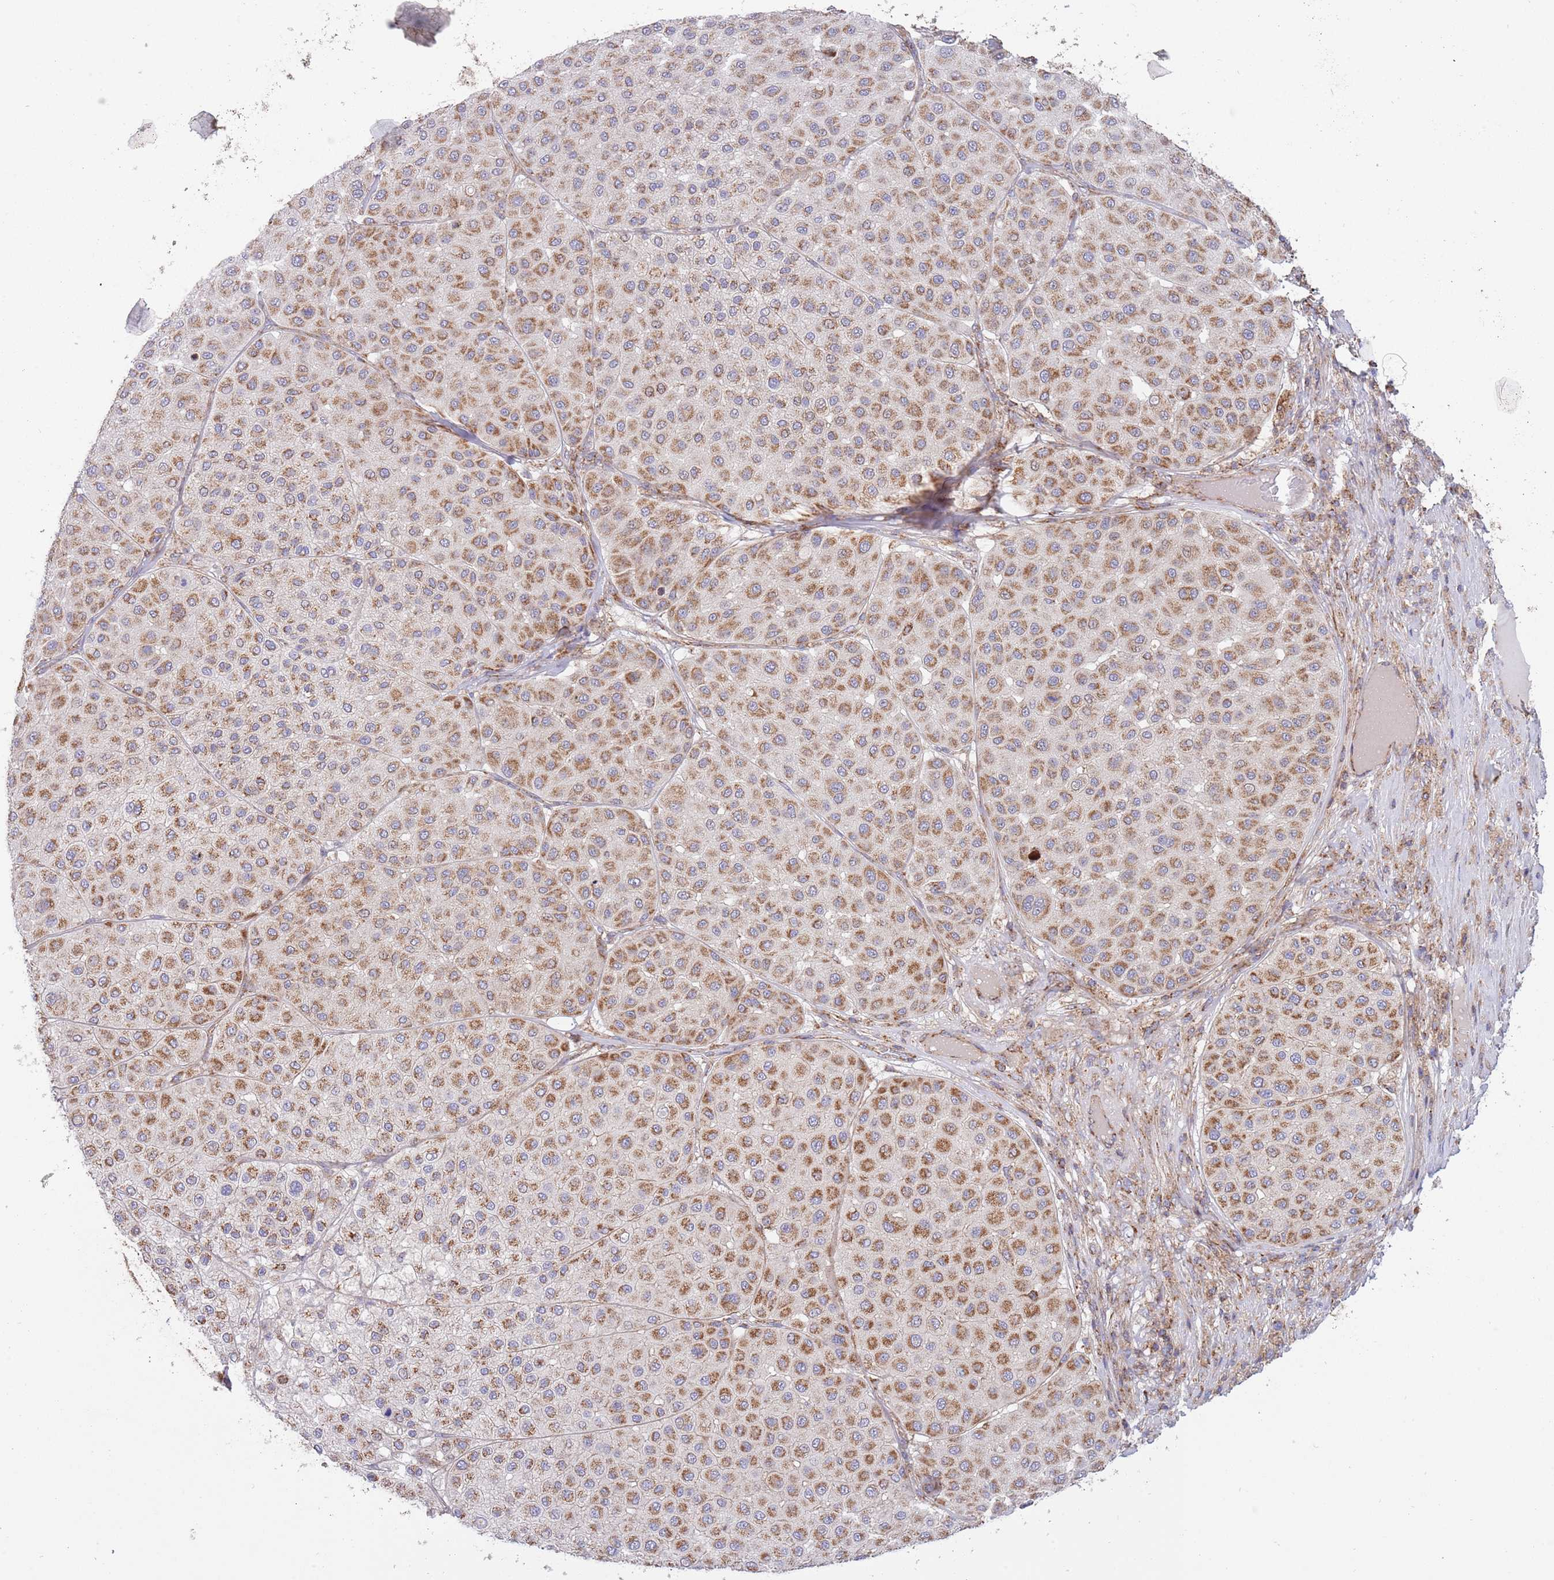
{"staining": {"intensity": "strong", "quantity": ">75%", "location": "cytoplasmic/membranous"}, "tissue": "melanoma", "cell_type": "Tumor cells", "image_type": "cancer", "snomed": [{"axis": "morphology", "description": "Malignant melanoma, Metastatic site"}, {"axis": "topography", "description": "Smooth muscle"}], "caption": "Protein expression by immunohistochemistry displays strong cytoplasmic/membranous positivity in about >75% of tumor cells in melanoma.", "gene": "IRS4", "patient": {"sex": "male", "age": 41}}